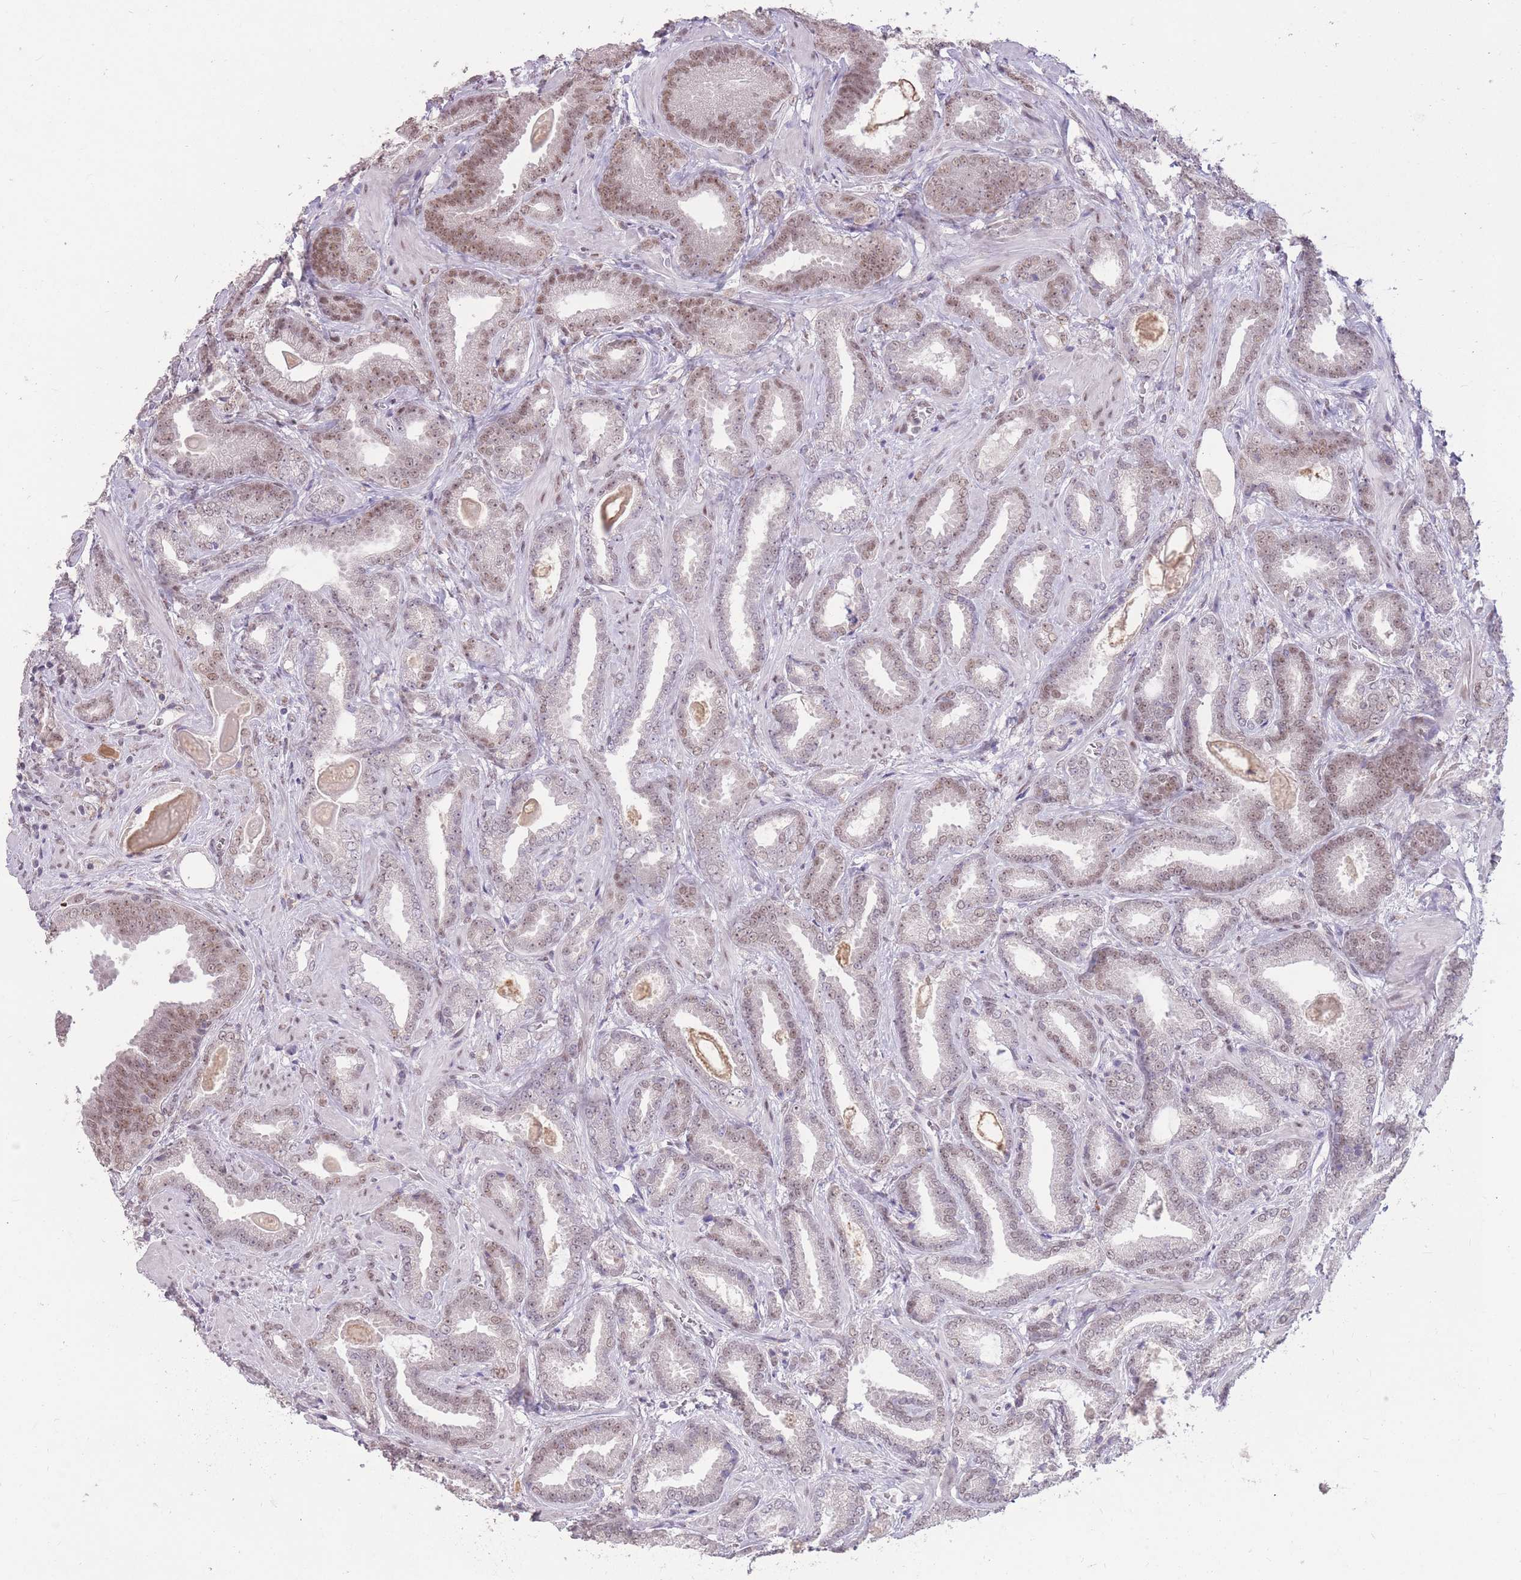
{"staining": {"intensity": "weak", "quantity": "<25%", "location": "nuclear"}, "tissue": "prostate cancer", "cell_type": "Tumor cells", "image_type": "cancer", "snomed": [{"axis": "morphology", "description": "Adenocarcinoma, Low grade"}, {"axis": "topography", "description": "Prostate"}], "caption": "High magnification brightfield microscopy of adenocarcinoma (low-grade) (prostate) stained with DAB (3,3'-diaminobenzidine) (brown) and counterstained with hematoxylin (blue): tumor cells show no significant expression.", "gene": "HNRNPUL1", "patient": {"sex": "male", "age": 62}}